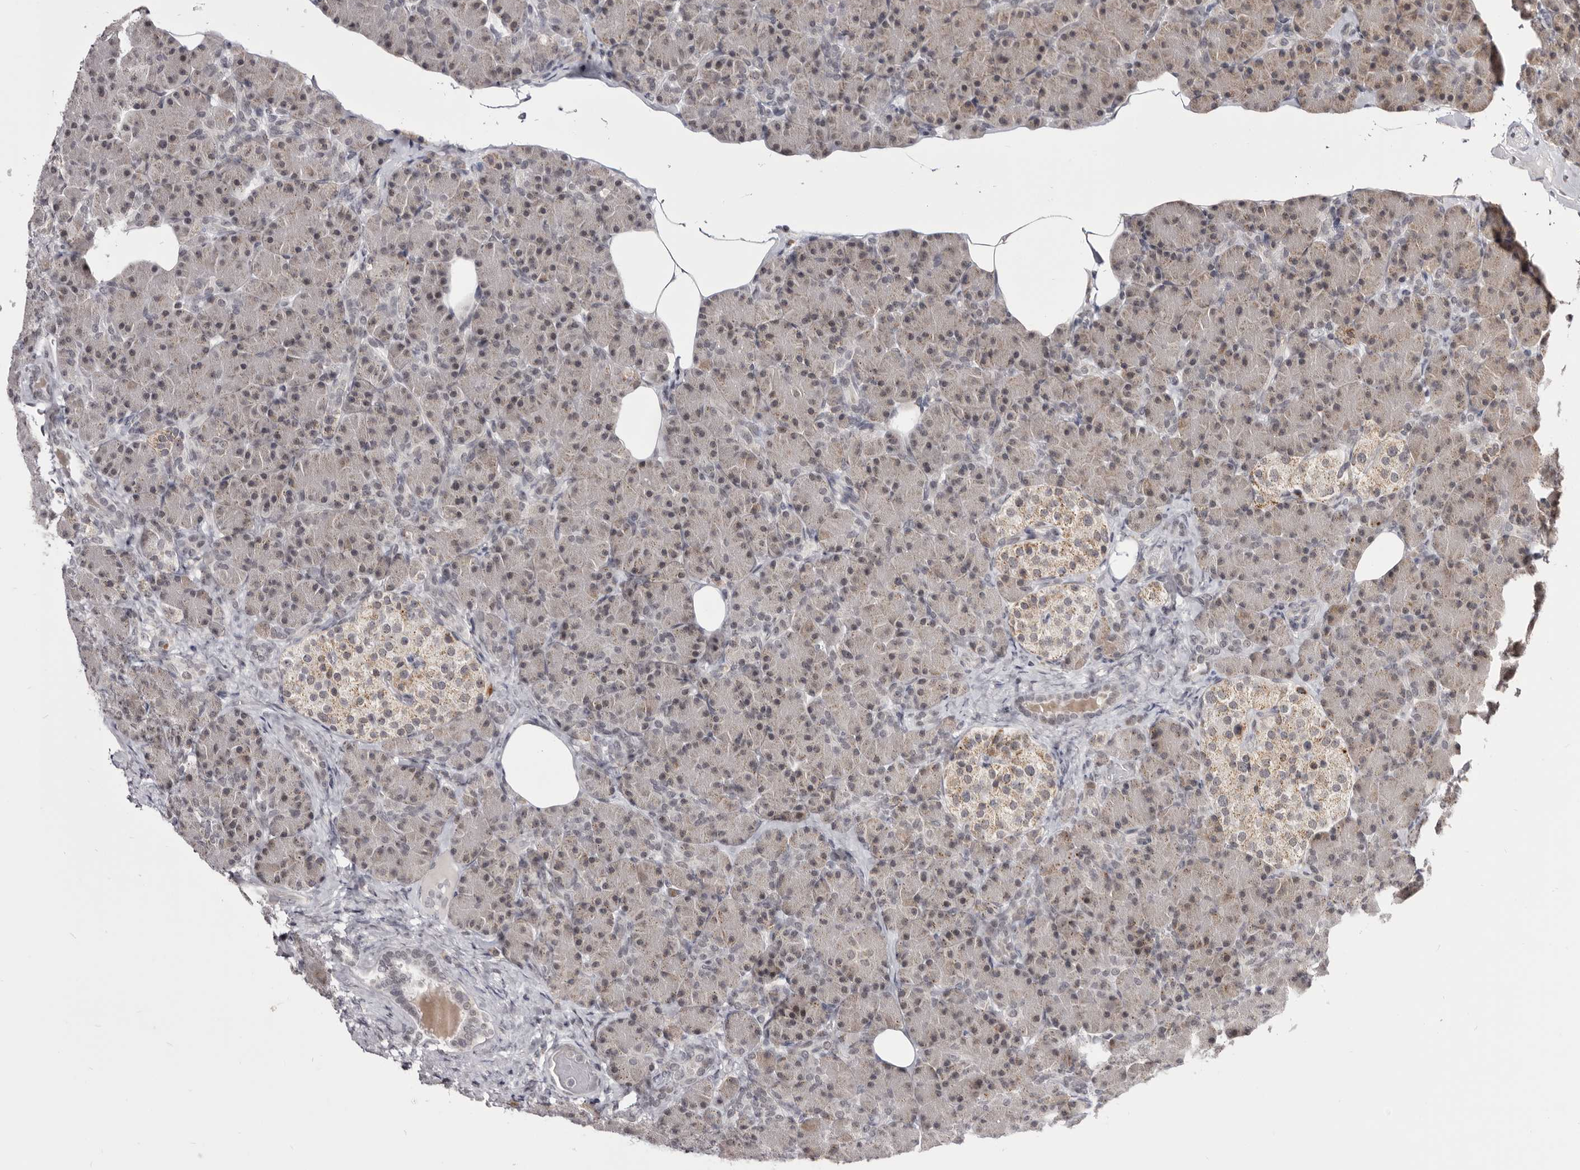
{"staining": {"intensity": "moderate", "quantity": "25%-75%", "location": "cytoplasmic/membranous,nuclear"}, "tissue": "pancreas", "cell_type": "Exocrine glandular cells", "image_type": "normal", "snomed": [{"axis": "morphology", "description": "Normal tissue, NOS"}, {"axis": "topography", "description": "Pancreas"}], "caption": "Protein expression by immunohistochemistry demonstrates moderate cytoplasmic/membranous,nuclear positivity in approximately 25%-75% of exocrine glandular cells in unremarkable pancreas. (Stains: DAB in brown, nuclei in blue, Microscopy: brightfield microscopy at high magnification).", "gene": "THUMPD1", "patient": {"sex": "female", "age": 43}}